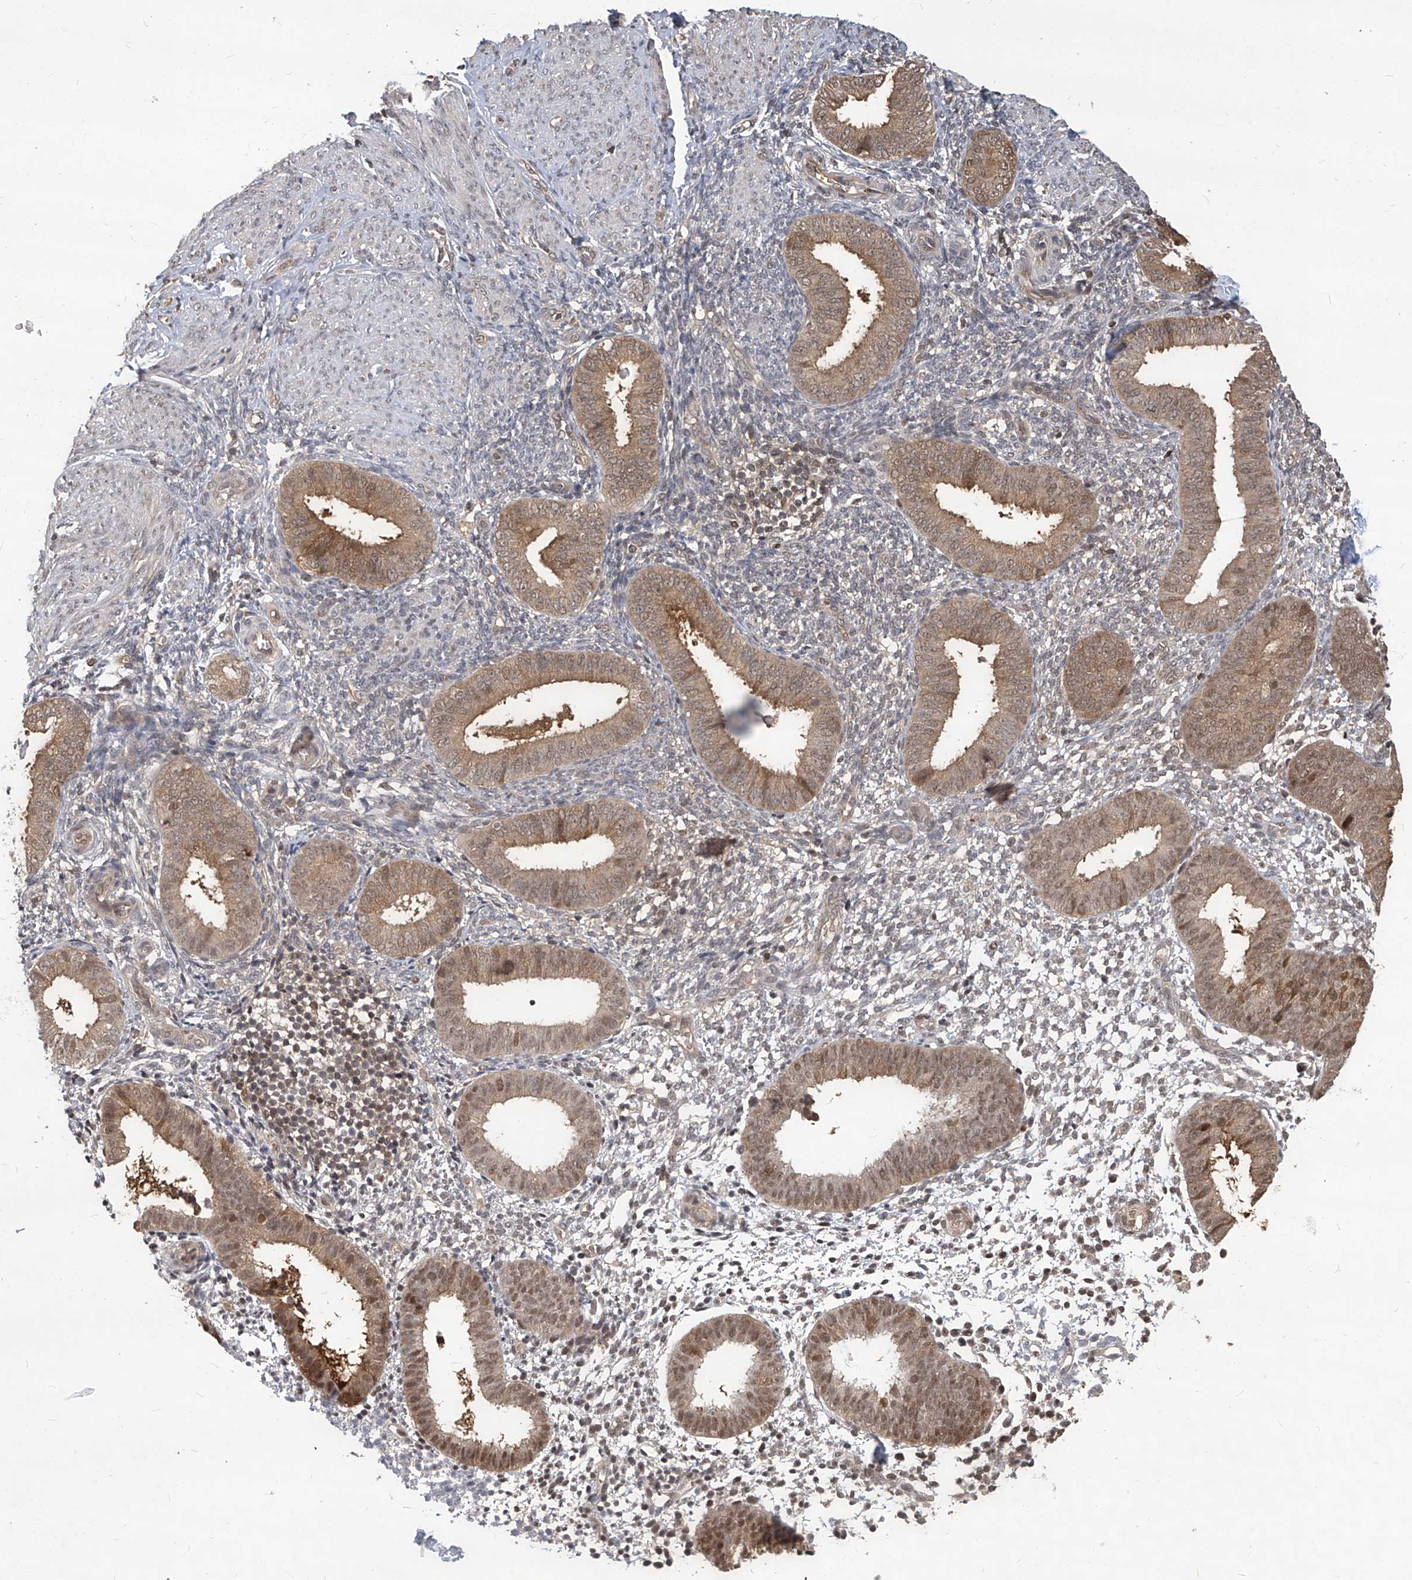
{"staining": {"intensity": "moderate", "quantity": "25%-75%", "location": "cytoplasmic/membranous,nuclear"}, "tissue": "endometrium", "cell_type": "Cells in endometrial stroma", "image_type": "normal", "snomed": [{"axis": "morphology", "description": "Normal tissue, NOS"}, {"axis": "topography", "description": "Uterus"}, {"axis": "topography", "description": "Endometrium"}], "caption": "IHC histopathology image of benign human endometrium stained for a protein (brown), which displays medium levels of moderate cytoplasmic/membranous,nuclear staining in approximately 25%-75% of cells in endometrial stroma.", "gene": "PSMB1", "patient": {"sex": "female", "age": 48}}